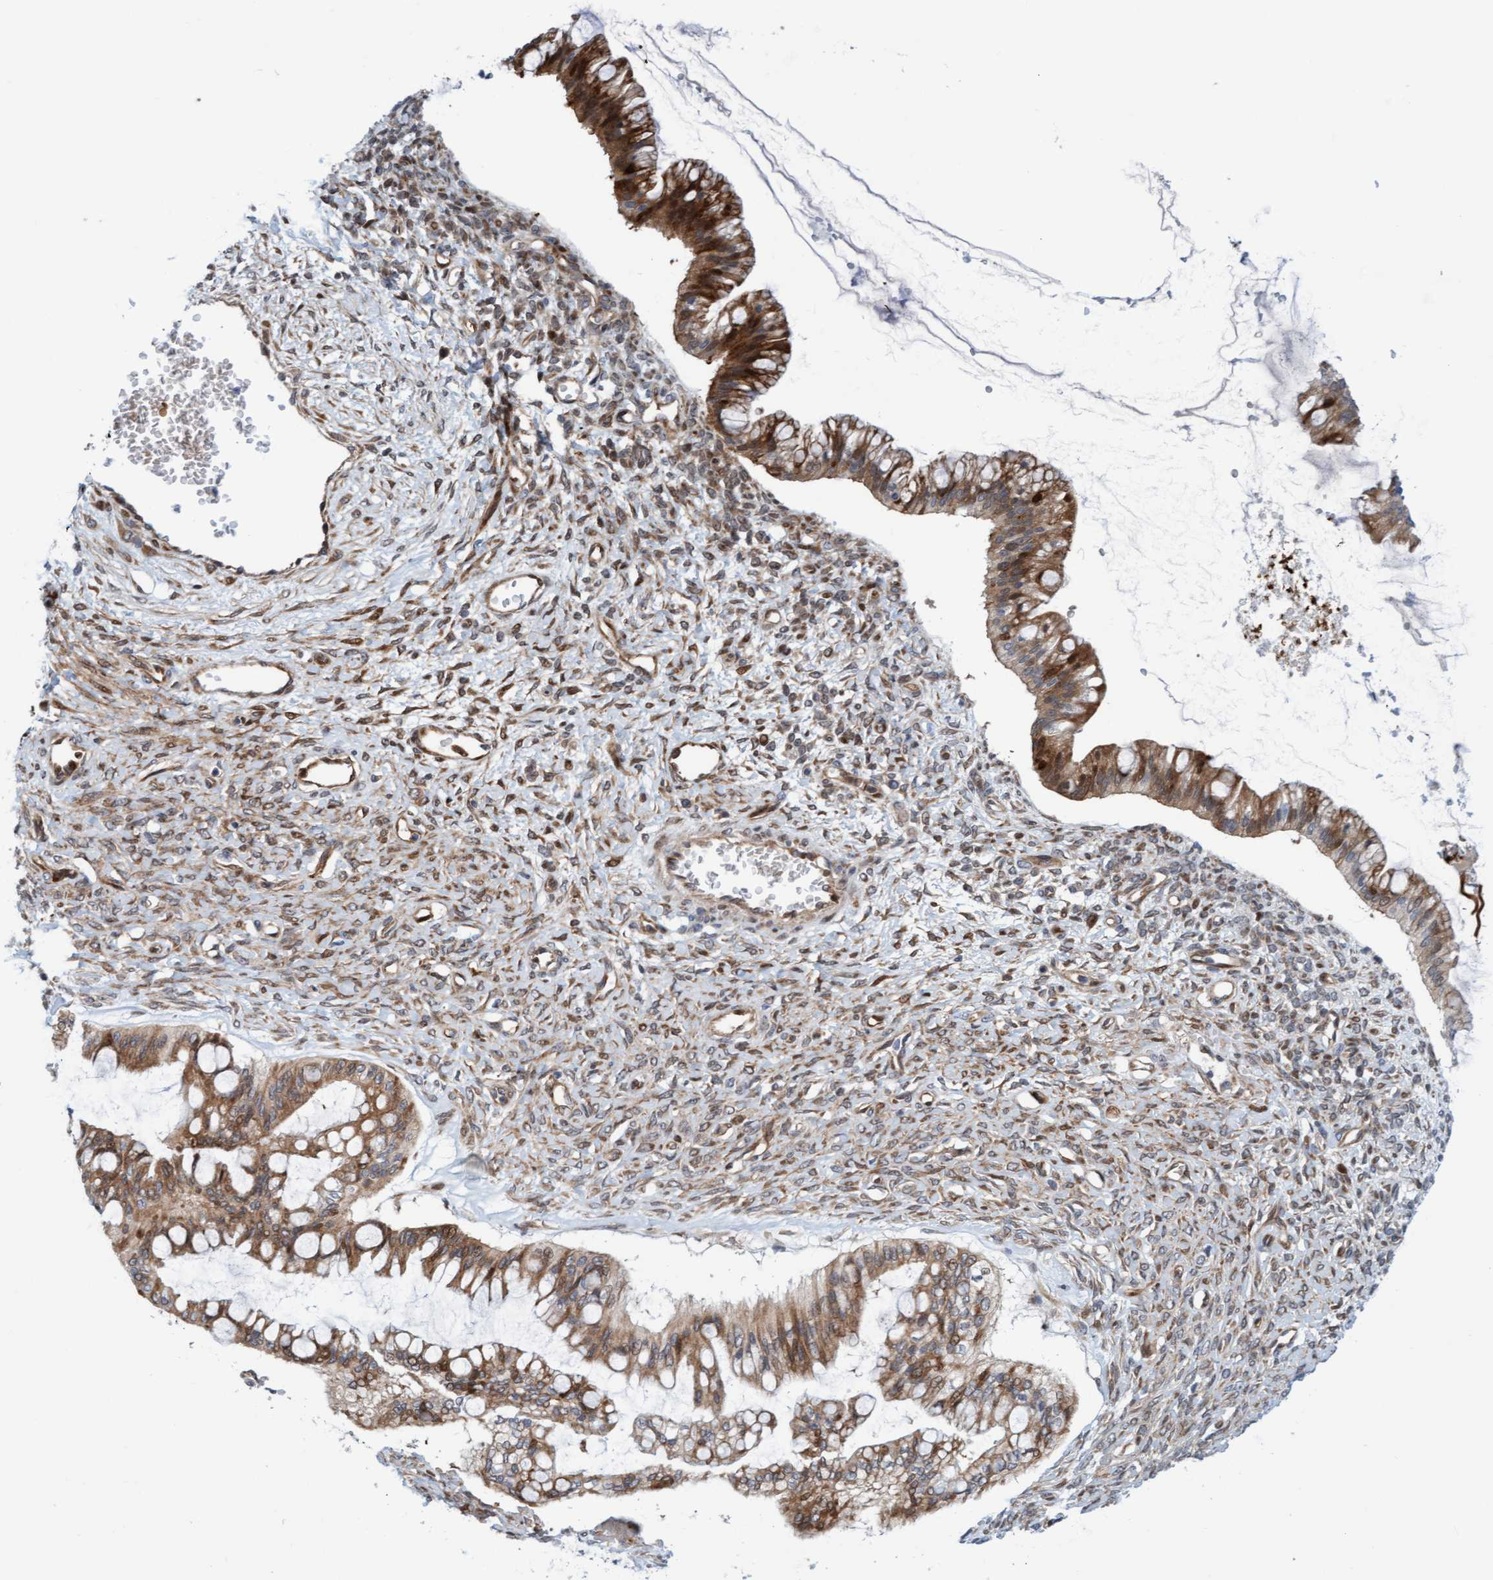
{"staining": {"intensity": "moderate", "quantity": ">75%", "location": "cytoplasmic/membranous"}, "tissue": "ovarian cancer", "cell_type": "Tumor cells", "image_type": "cancer", "snomed": [{"axis": "morphology", "description": "Cystadenocarcinoma, mucinous, NOS"}, {"axis": "topography", "description": "Ovary"}], "caption": "High-magnification brightfield microscopy of ovarian cancer (mucinous cystadenocarcinoma) stained with DAB (brown) and counterstained with hematoxylin (blue). tumor cells exhibit moderate cytoplasmic/membranous positivity is seen in approximately>75% of cells.", "gene": "EIF4EBP1", "patient": {"sex": "female", "age": 73}}